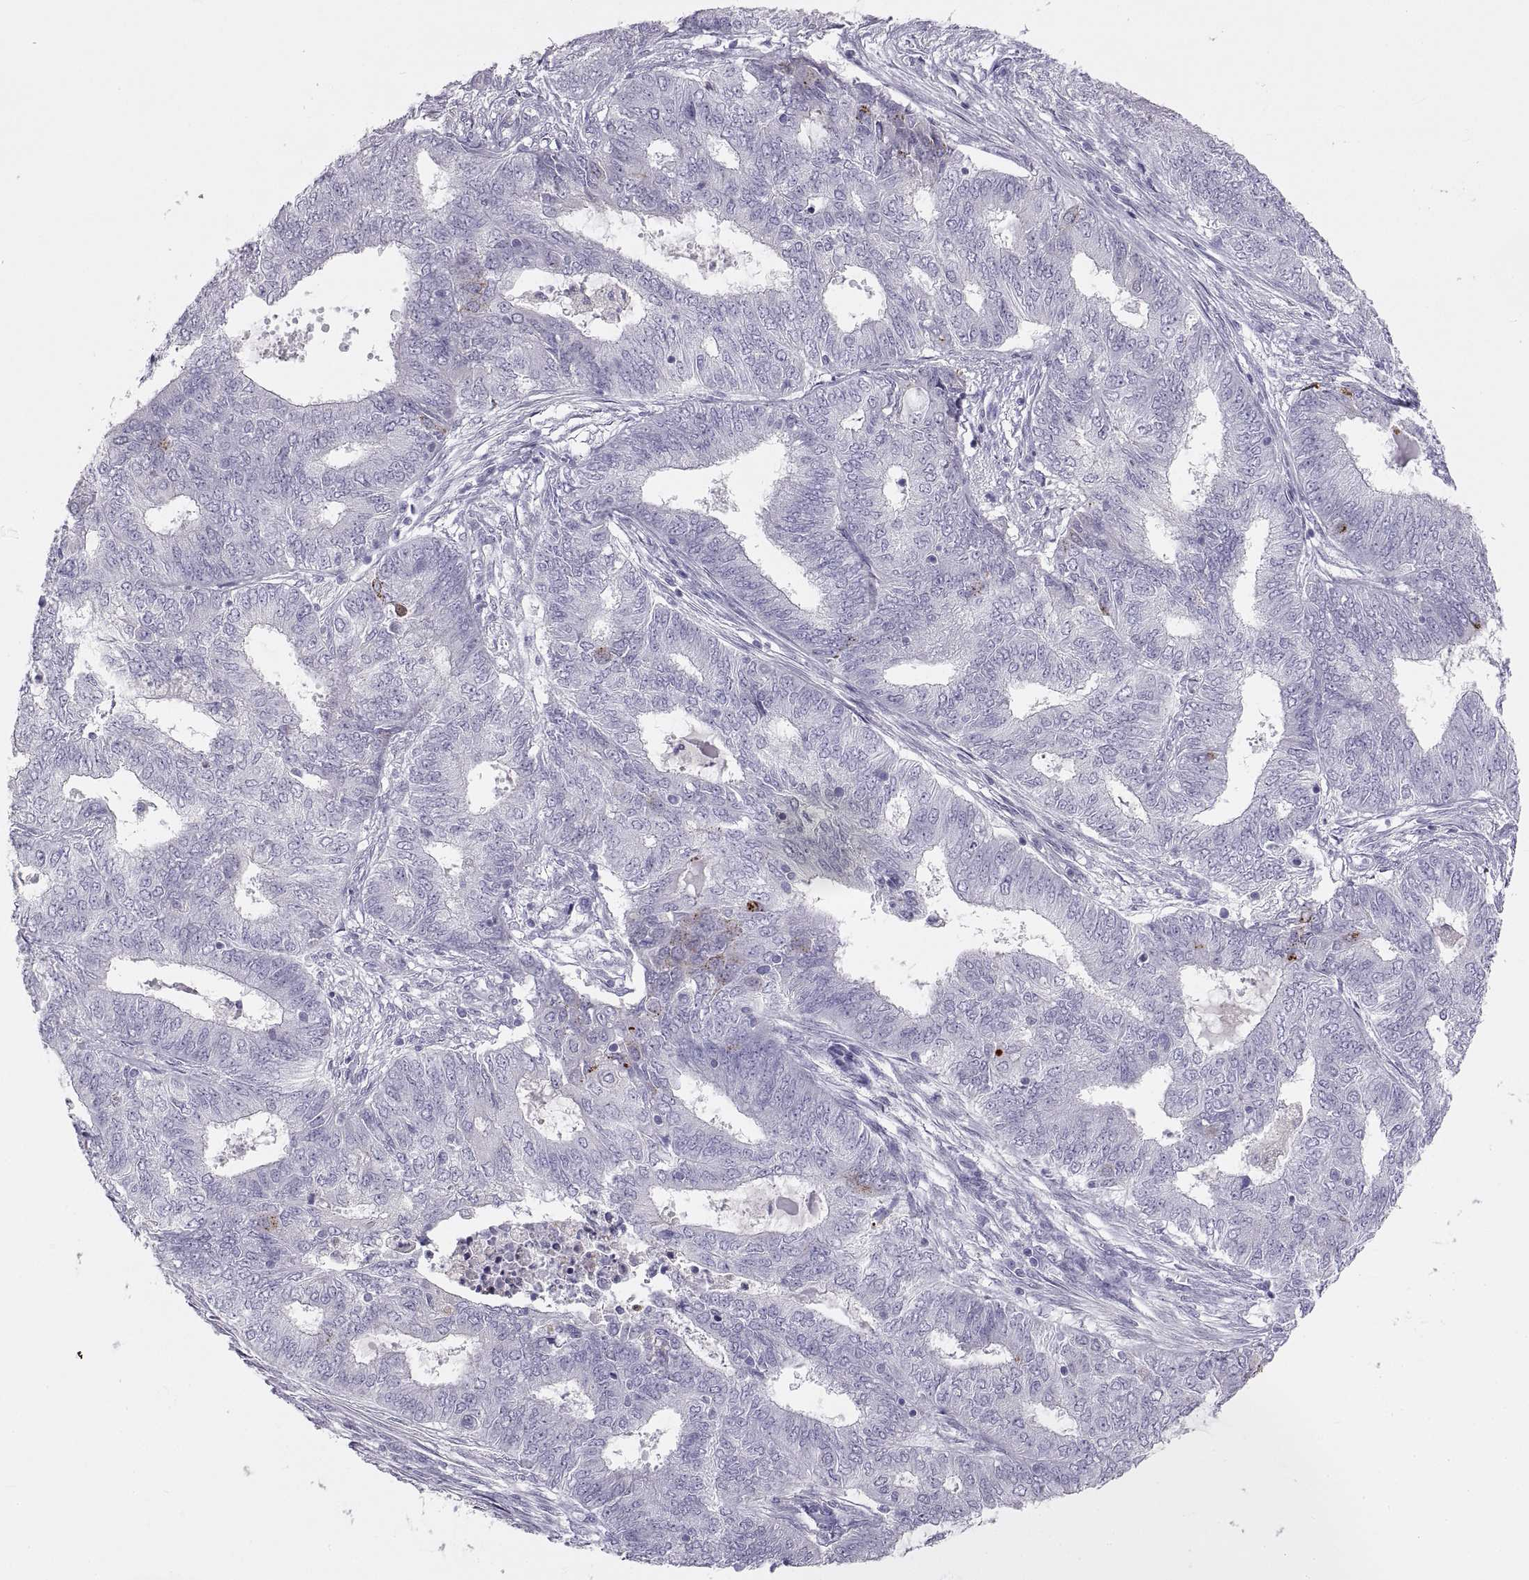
{"staining": {"intensity": "negative", "quantity": "none", "location": "none"}, "tissue": "endometrial cancer", "cell_type": "Tumor cells", "image_type": "cancer", "snomed": [{"axis": "morphology", "description": "Adenocarcinoma, NOS"}, {"axis": "topography", "description": "Endometrium"}], "caption": "A high-resolution histopathology image shows immunohistochemistry (IHC) staining of endometrial adenocarcinoma, which shows no significant positivity in tumor cells.", "gene": "CRYBB3", "patient": {"sex": "female", "age": 62}}